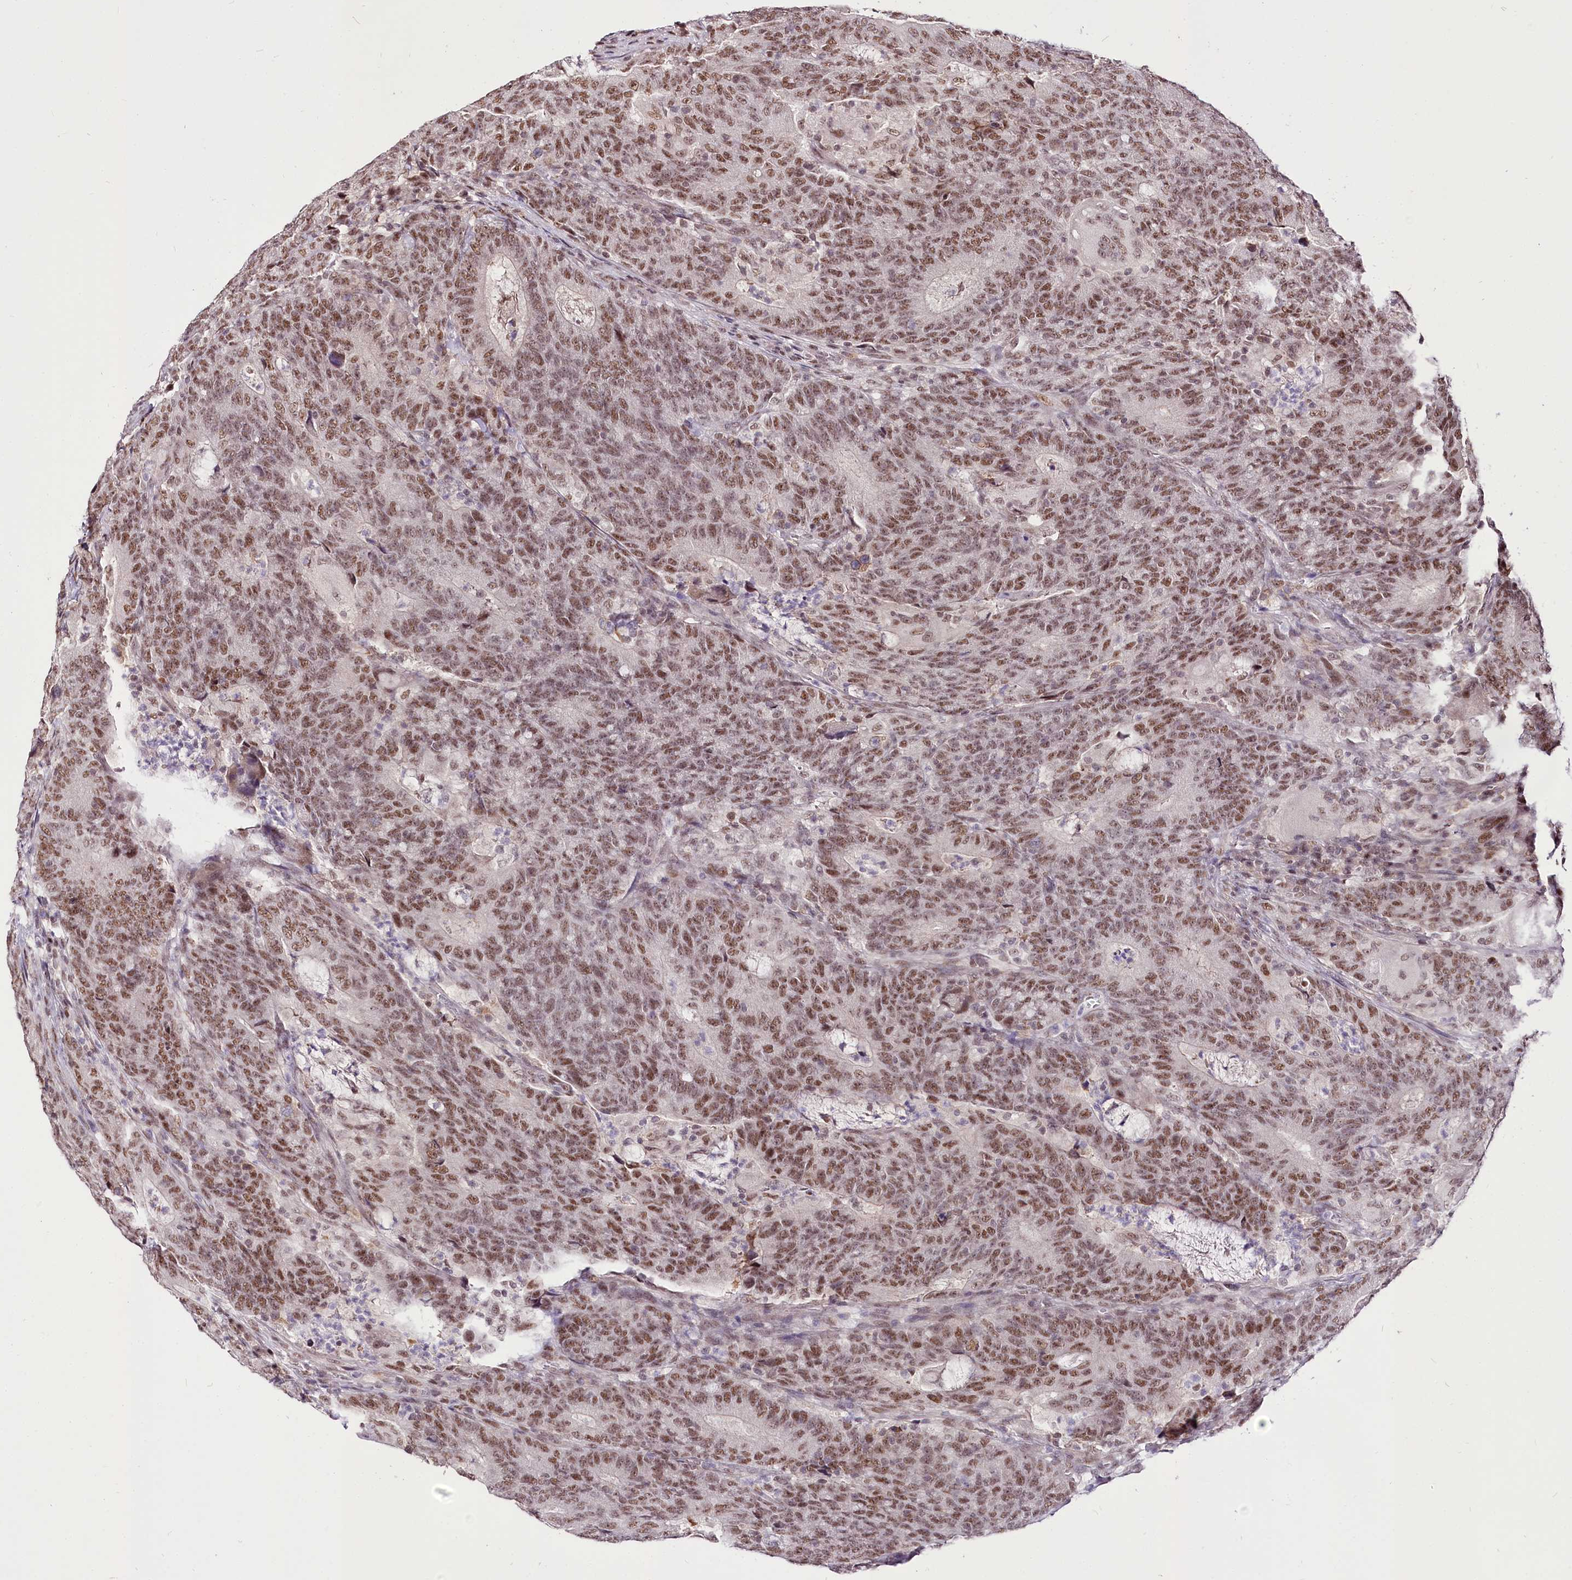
{"staining": {"intensity": "moderate", "quantity": ">75%", "location": "nuclear"}, "tissue": "colorectal cancer", "cell_type": "Tumor cells", "image_type": "cancer", "snomed": [{"axis": "morphology", "description": "Normal tissue, NOS"}, {"axis": "morphology", "description": "Adenocarcinoma, NOS"}, {"axis": "topography", "description": "Colon"}], "caption": "Colorectal adenocarcinoma stained for a protein demonstrates moderate nuclear positivity in tumor cells.", "gene": "POLA2", "patient": {"sex": "female", "age": 75}}